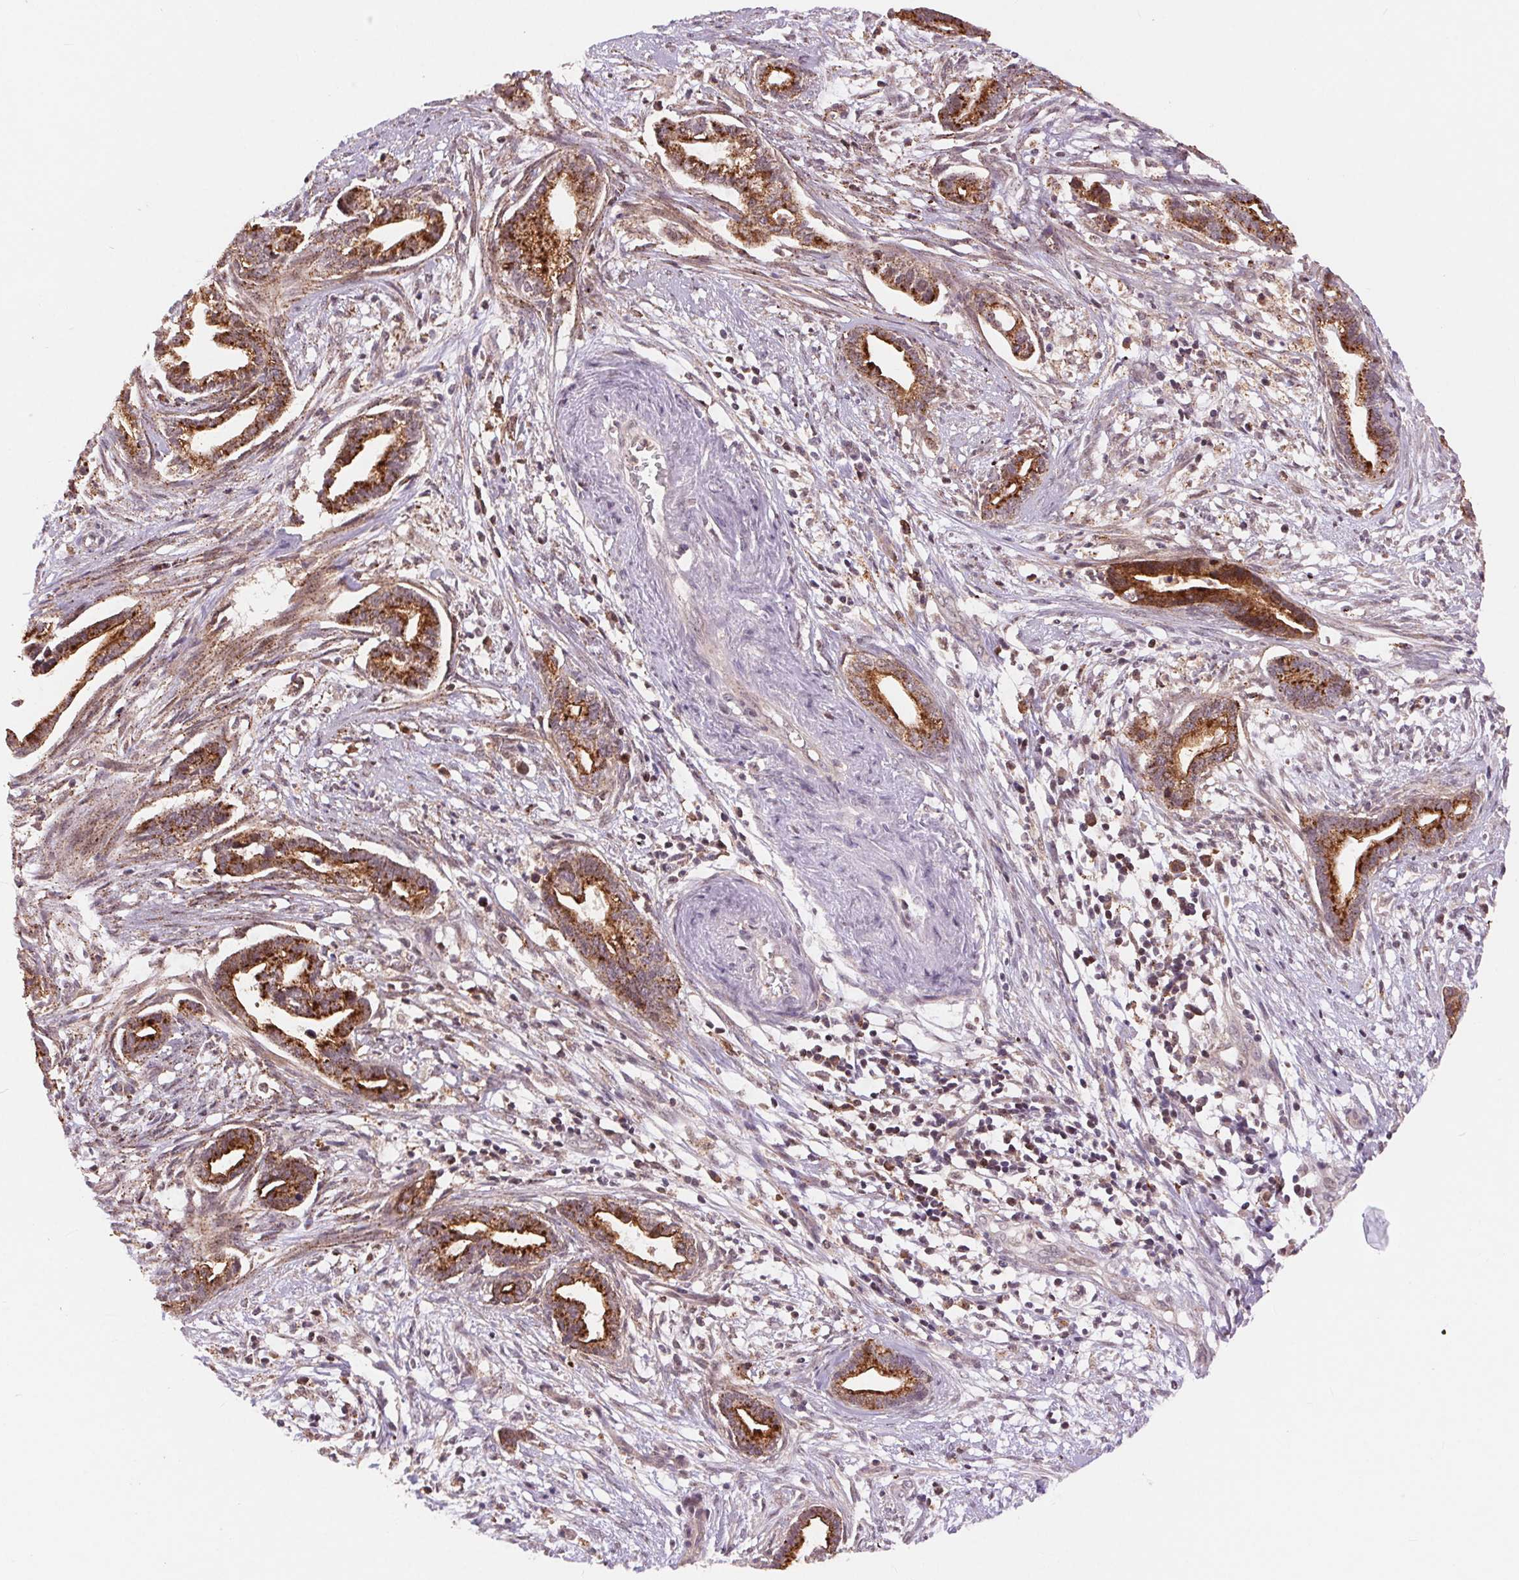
{"staining": {"intensity": "strong", "quantity": ">75%", "location": "cytoplasmic/membranous"}, "tissue": "cervical cancer", "cell_type": "Tumor cells", "image_type": "cancer", "snomed": [{"axis": "morphology", "description": "Adenocarcinoma, NOS"}, {"axis": "topography", "description": "Cervix"}], "caption": "The immunohistochemical stain shows strong cytoplasmic/membranous staining in tumor cells of cervical cancer (adenocarcinoma) tissue.", "gene": "CHMP4B", "patient": {"sex": "female", "age": 62}}